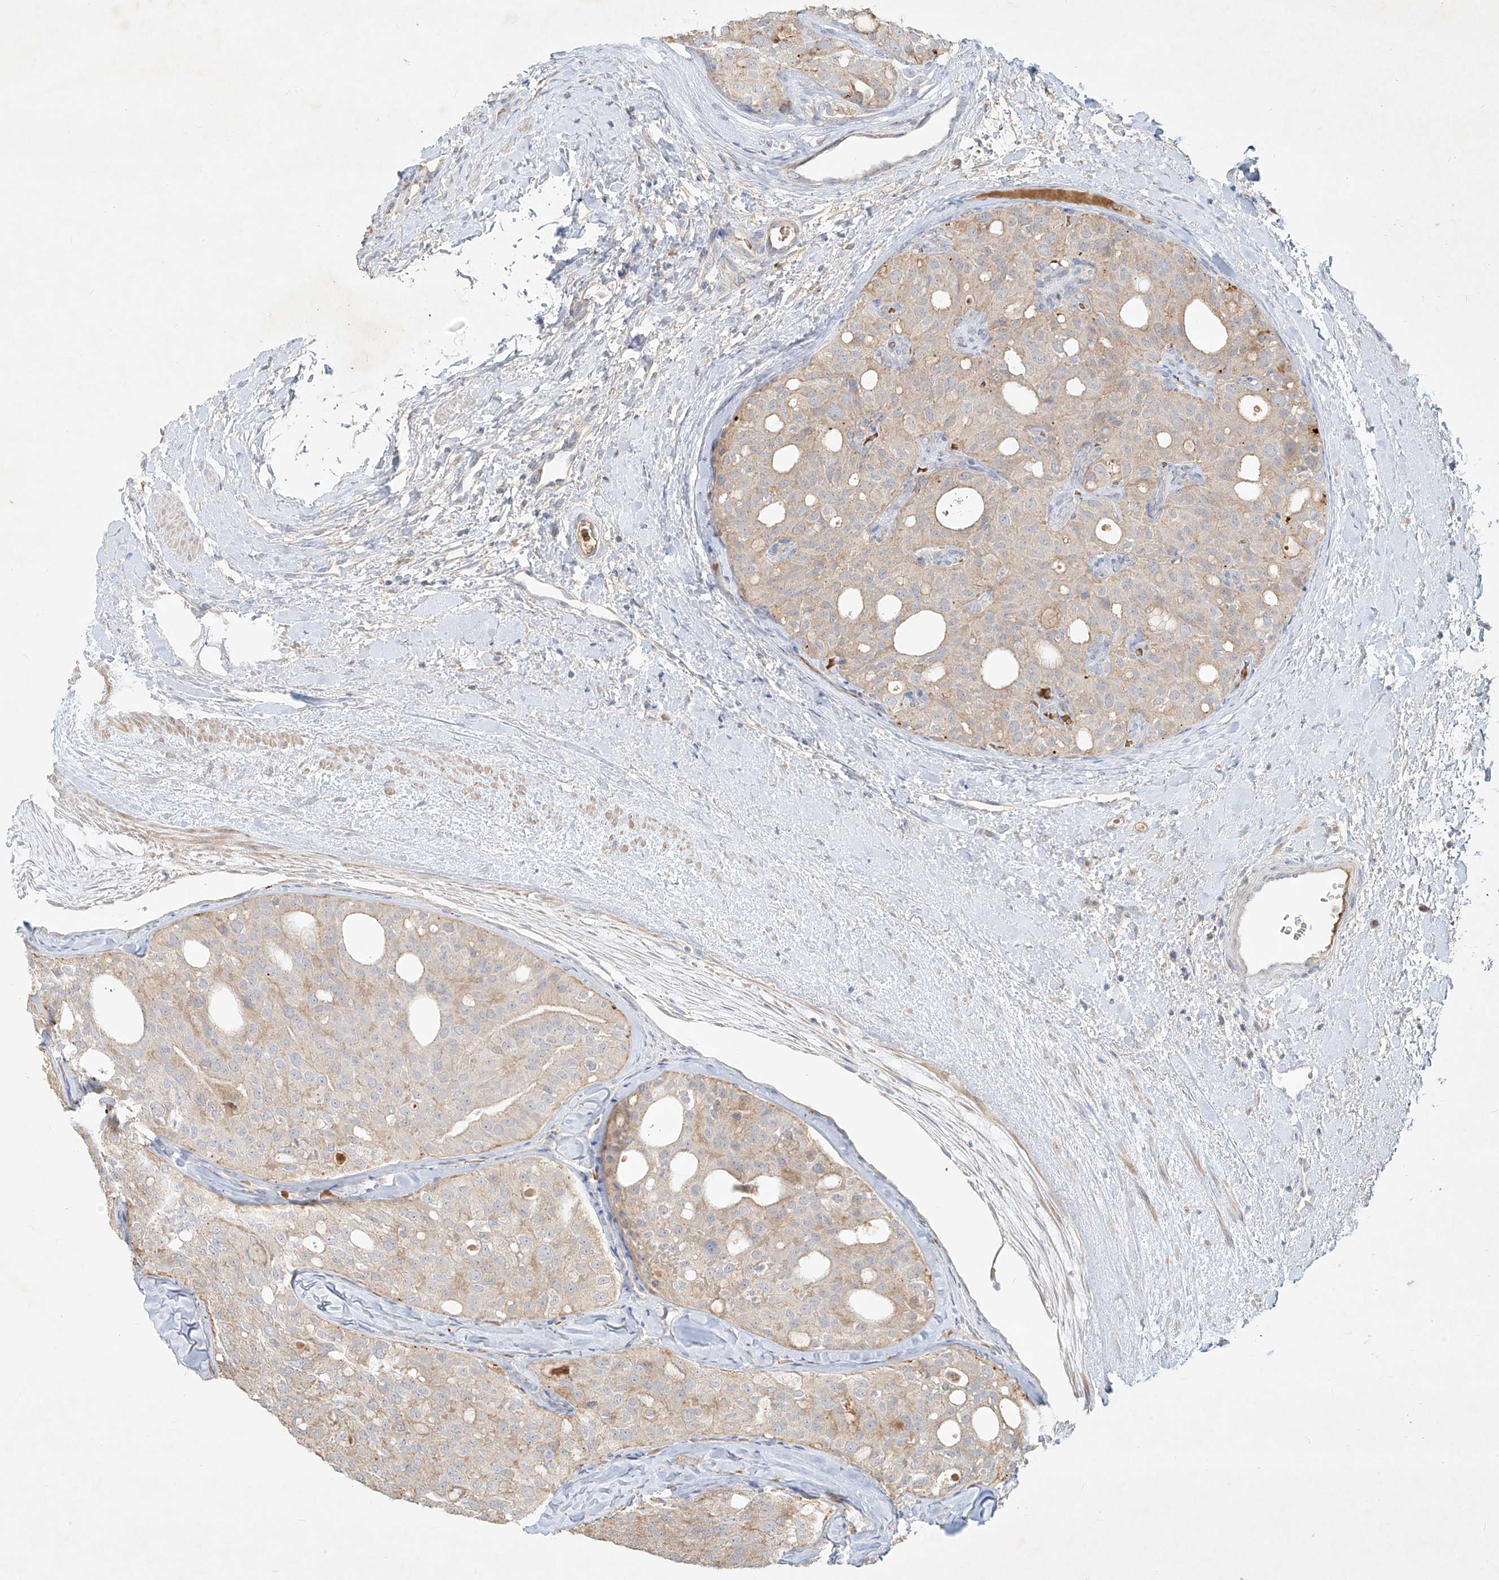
{"staining": {"intensity": "weak", "quantity": "<25%", "location": "cytoplasmic/membranous"}, "tissue": "thyroid cancer", "cell_type": "Tumor cells", "image_type": "cancer", "snomed": [{"axis": "morphology", "description": "Follicular adenoma carcinoma, NOS"}, {"axis": "topography", "description": "Thyroid gland"}], "caption": "Tumor cells are negative for protein expression in human follicular adenoma carcinoma (thyroid). Brightfield microscopy of immunohistochemistry stained with DAB (brown) and hematoxylin (blue), captured at high magnification.", "gene": "KPNA7", "patient": {"sex": "male", "age": 75}}